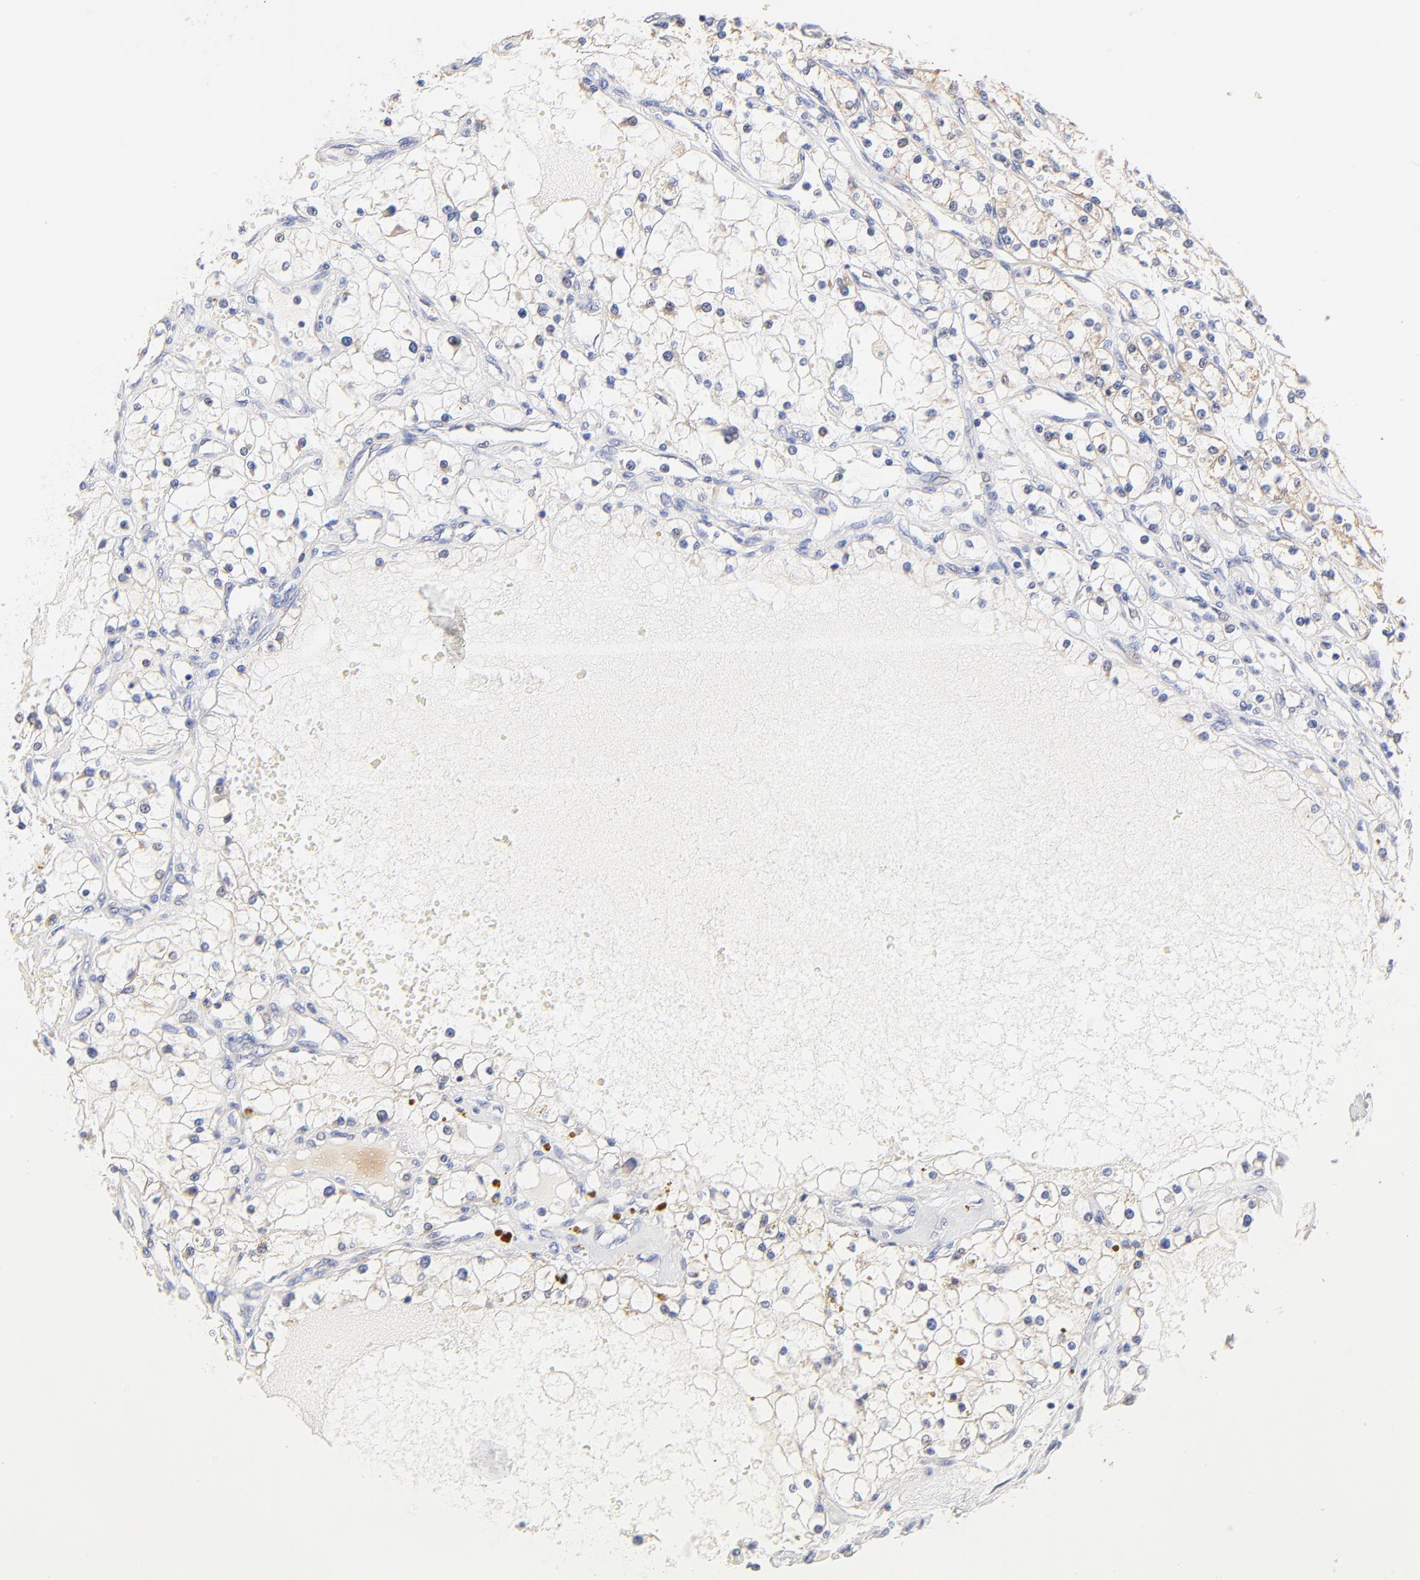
{"staining": {"intensity": "negative", "quantity": "none", "location": "none"}, "tissue": "renal cancer", "cell_type": "Tumor cells", "image_type": "cancer", "snomed": [{"axis": "morphology", "description": "Adenocarcinoma, NOS"}, {"axis": "topography", "description": "Kidney"}], "caption": "Tumor cells show no significant staining in renal adenocarcinoma.", "gene": "PTK7", "patient": {"sex": "male", "age": 61}}